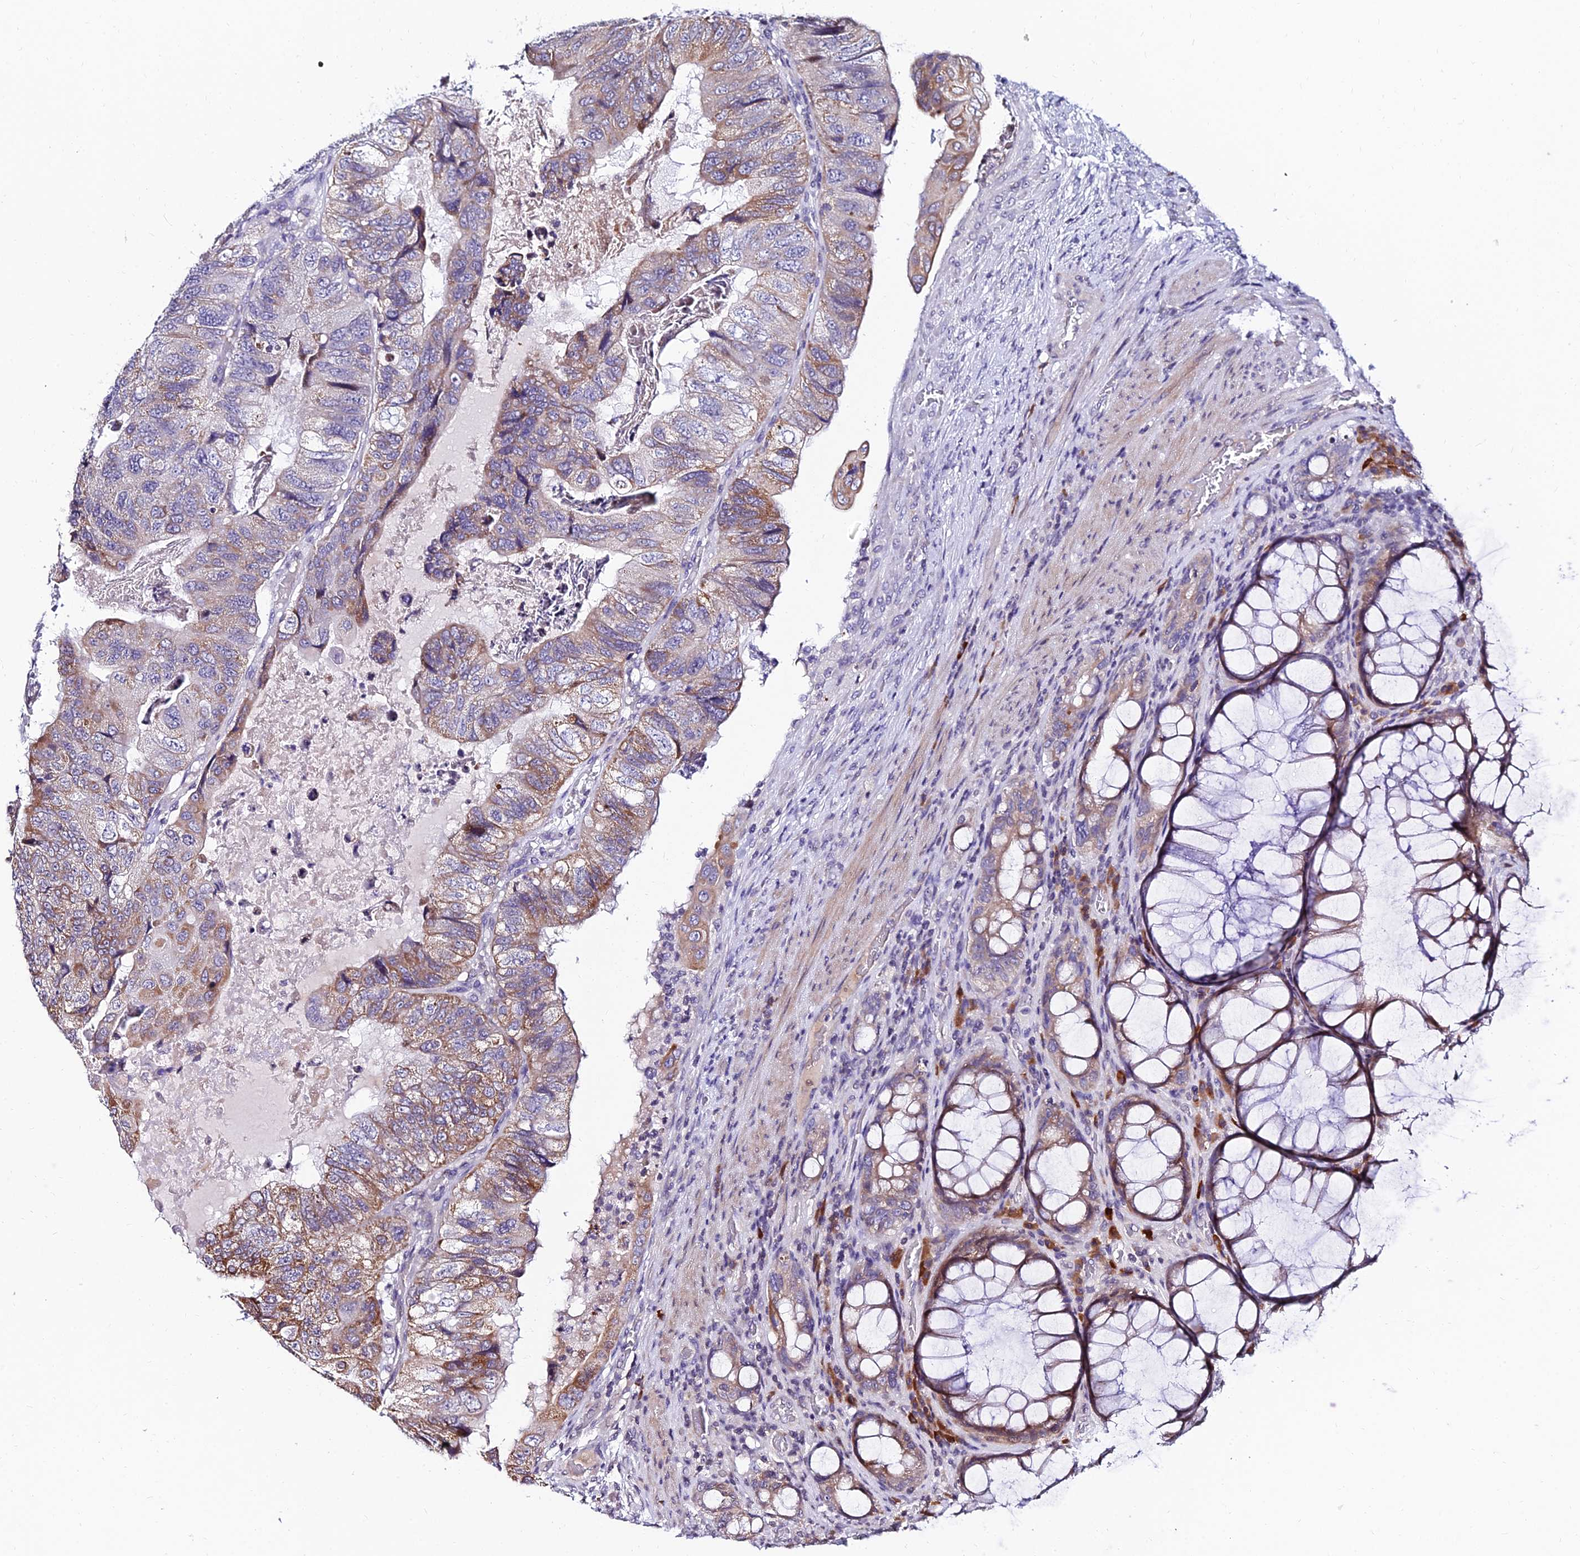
{"staining": {"intensity": "moderate", "quantity": "25%-75%", "location": "cytoplasmic/membranous"}, "tissue": "colorectal cancer", "cell_type": "Tumor cells", "image_type": "cancer", "snomed": [{"axis": "morphology", "description": "Adenocarcinoma, NOS"}, {"axis": "topography", "description": "Rectum"}], "caption": "DAB (3,3'-diaminobenzidine) immunohistochemical staining of colorectal cancer reveals moderate cytoplasmic/membranous protein expression in about 25%-75% of tumor cells. The staining was performed using DAB (3,3'-diaminobenzidine), with brown indicating positive protein expression. Nuclei are stained blue with hematoxylin.", "gene": "CDNF", "patient": {"sex": "male", "age": 63}}